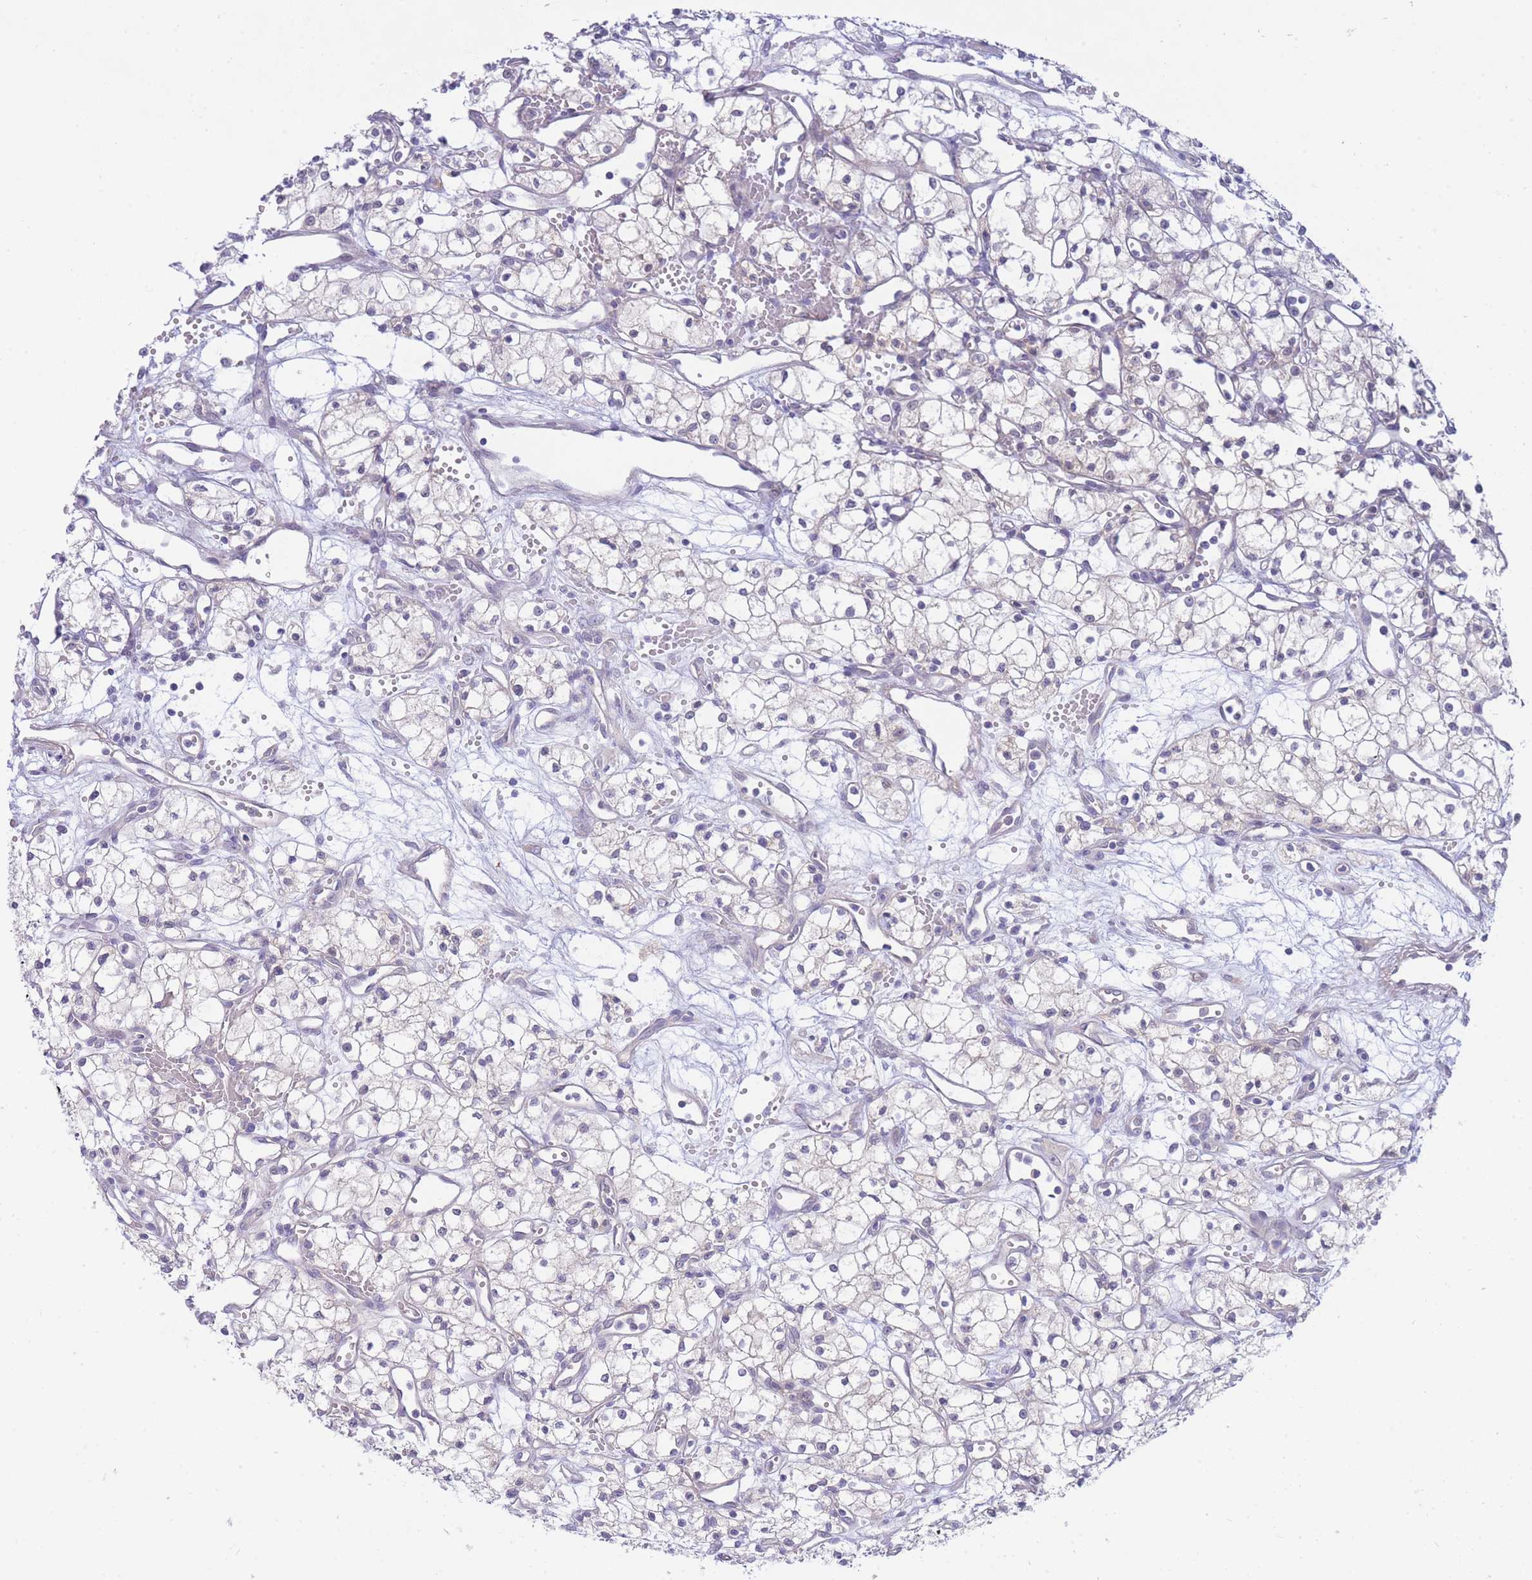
{"staining": {"intensity": "negative", "quantity": "none", "location": "none"}, "tissue": "renal cancer", "cell_type": "Tumor cells", "image_type": "cancer", "snomed": [{"axis": "morphology", "description": "Adenocarcinoma, NOS"}, {"axis": "topography", "description": "Kidney"}], "caption": "The immunohistochemistry (IHC) photomicrograph has no significant positivity in tumor cells of renal adenocarcinoma tissue.", "gene": "SUGT1", "patient": {"sex": "male", "age": 59}}